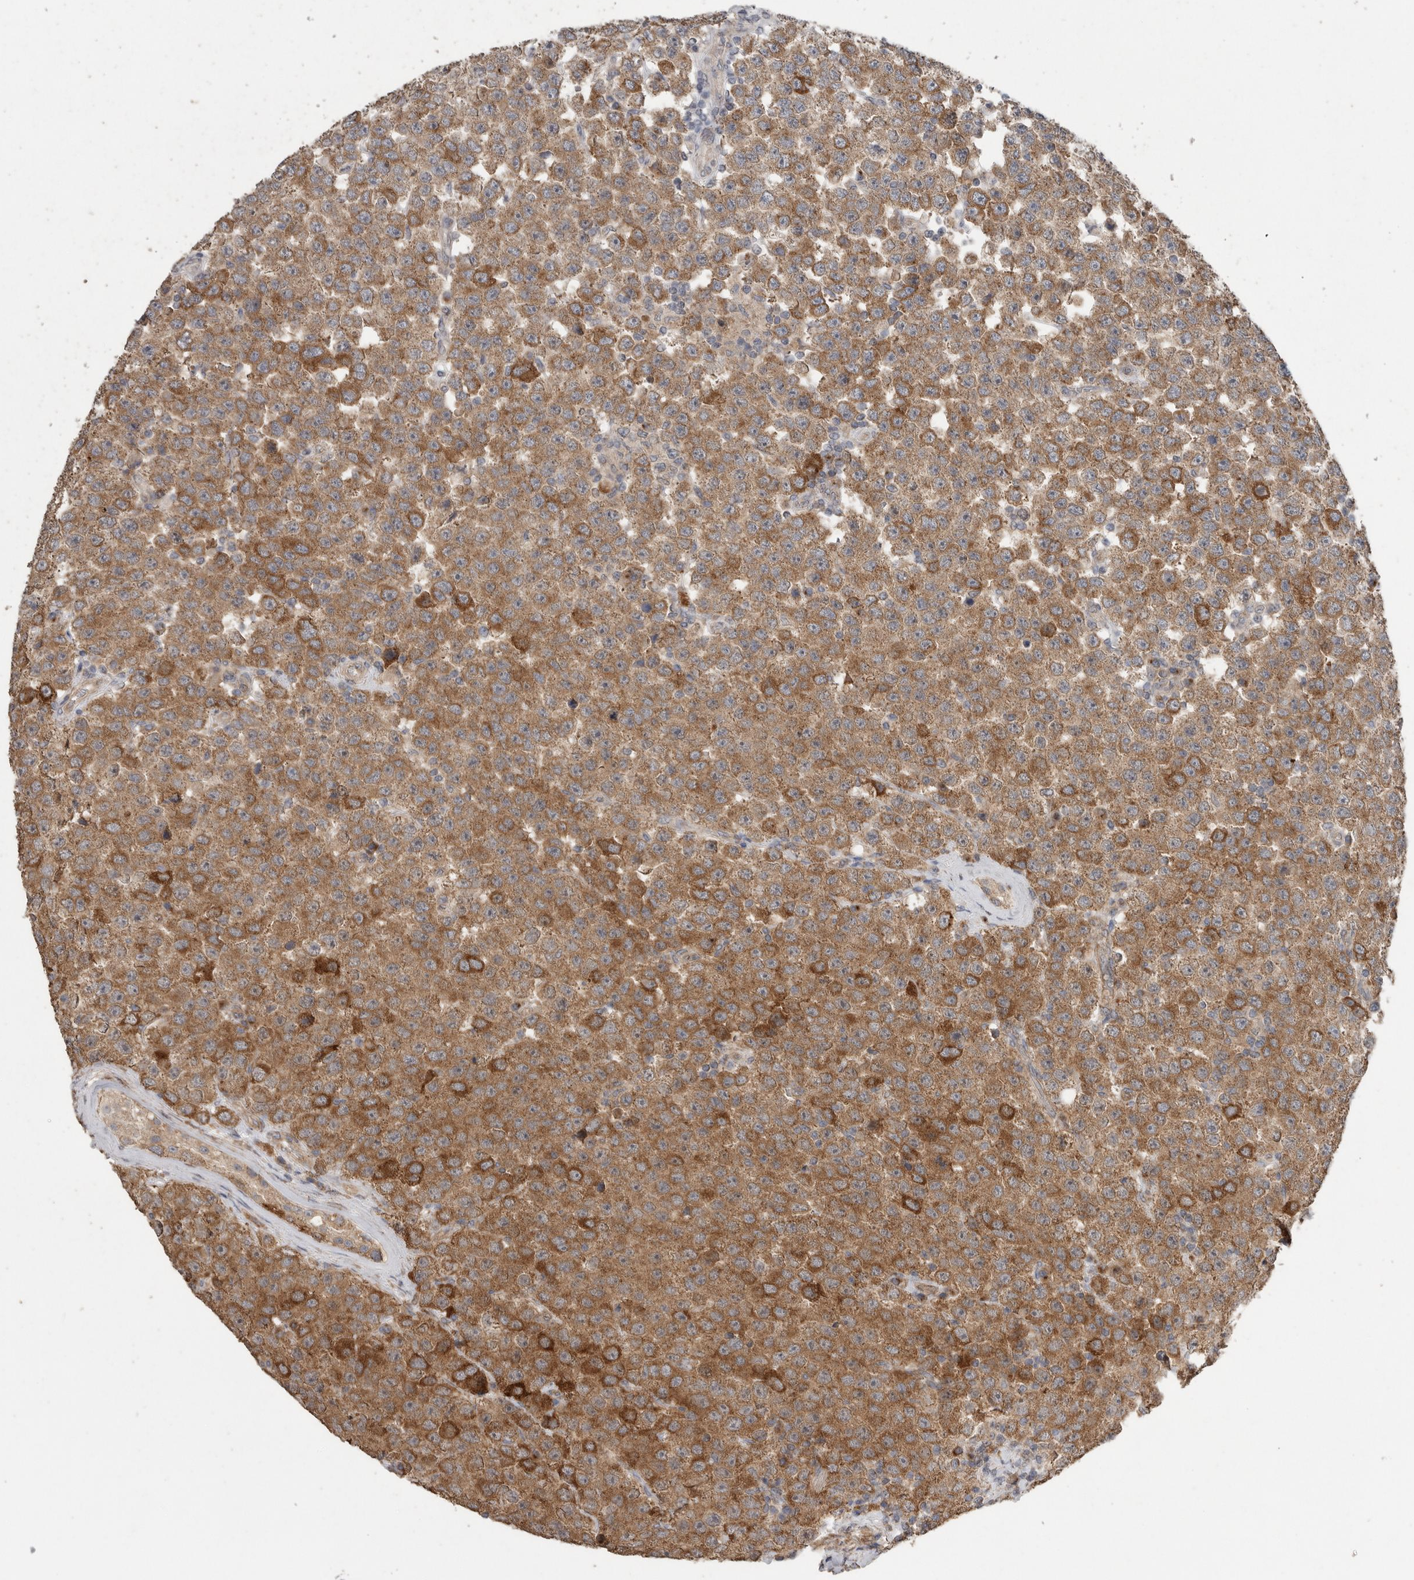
{"staining": {"intensity": "moderate", "quantity": ">75%", "location": "cytoplasmic/membranous"}, "tissue": "testis cancer", "cell_type": "Tumor cells", "image_type": "cancer", "snomed": [{"axis": "morphology", "description": "Seminoma, NOS"}, {"axis": "topography", "description": "Testis"}], "caption": "Testis cancer (seminoma) stained with DAB IHC demonstrates medium levels of moderate cytoplasmic/membranous positivity in about >75% of tumor cells.", "gene": "PODXL2", "patient": {"sex": "male", "age": 28}}